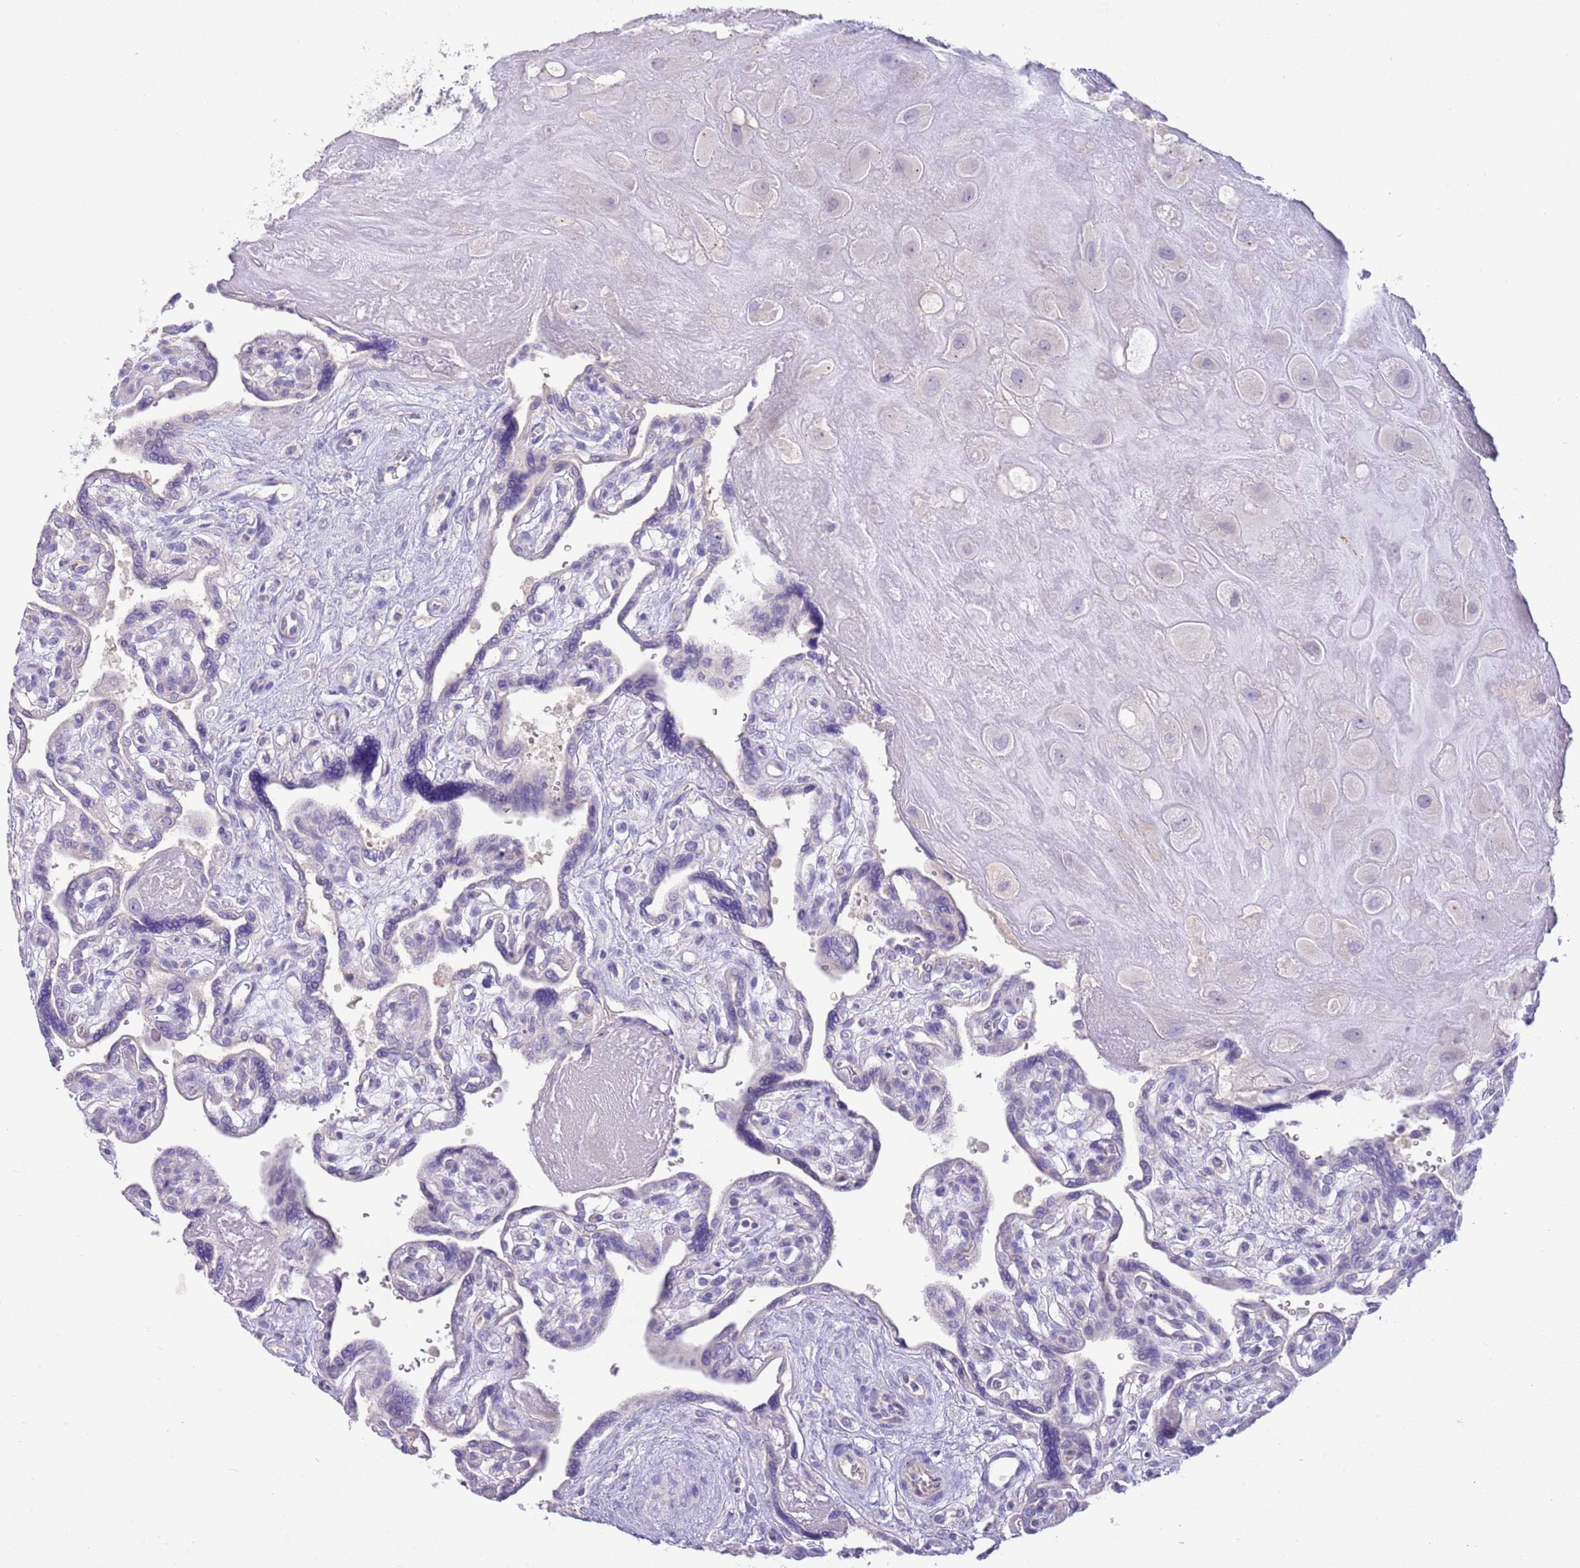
{"staining": {"intensity": "negative", "quantity": "none", "location": "none"}, "tissue": "placenta", "cell_type": "Decidual cells", "image_type": "normal", "snomed": [{"axis": "morphology", "description": "Normal tissue, NOS"}, {"axis": "topography", "description": "Placenta"}], "caption": "Immunohistochemistry (IHC) of normal placenta exhibits no positivity in decidual cells.", "gene": "SFTPA1", "patient": {"sex": "female", "age": 39}}